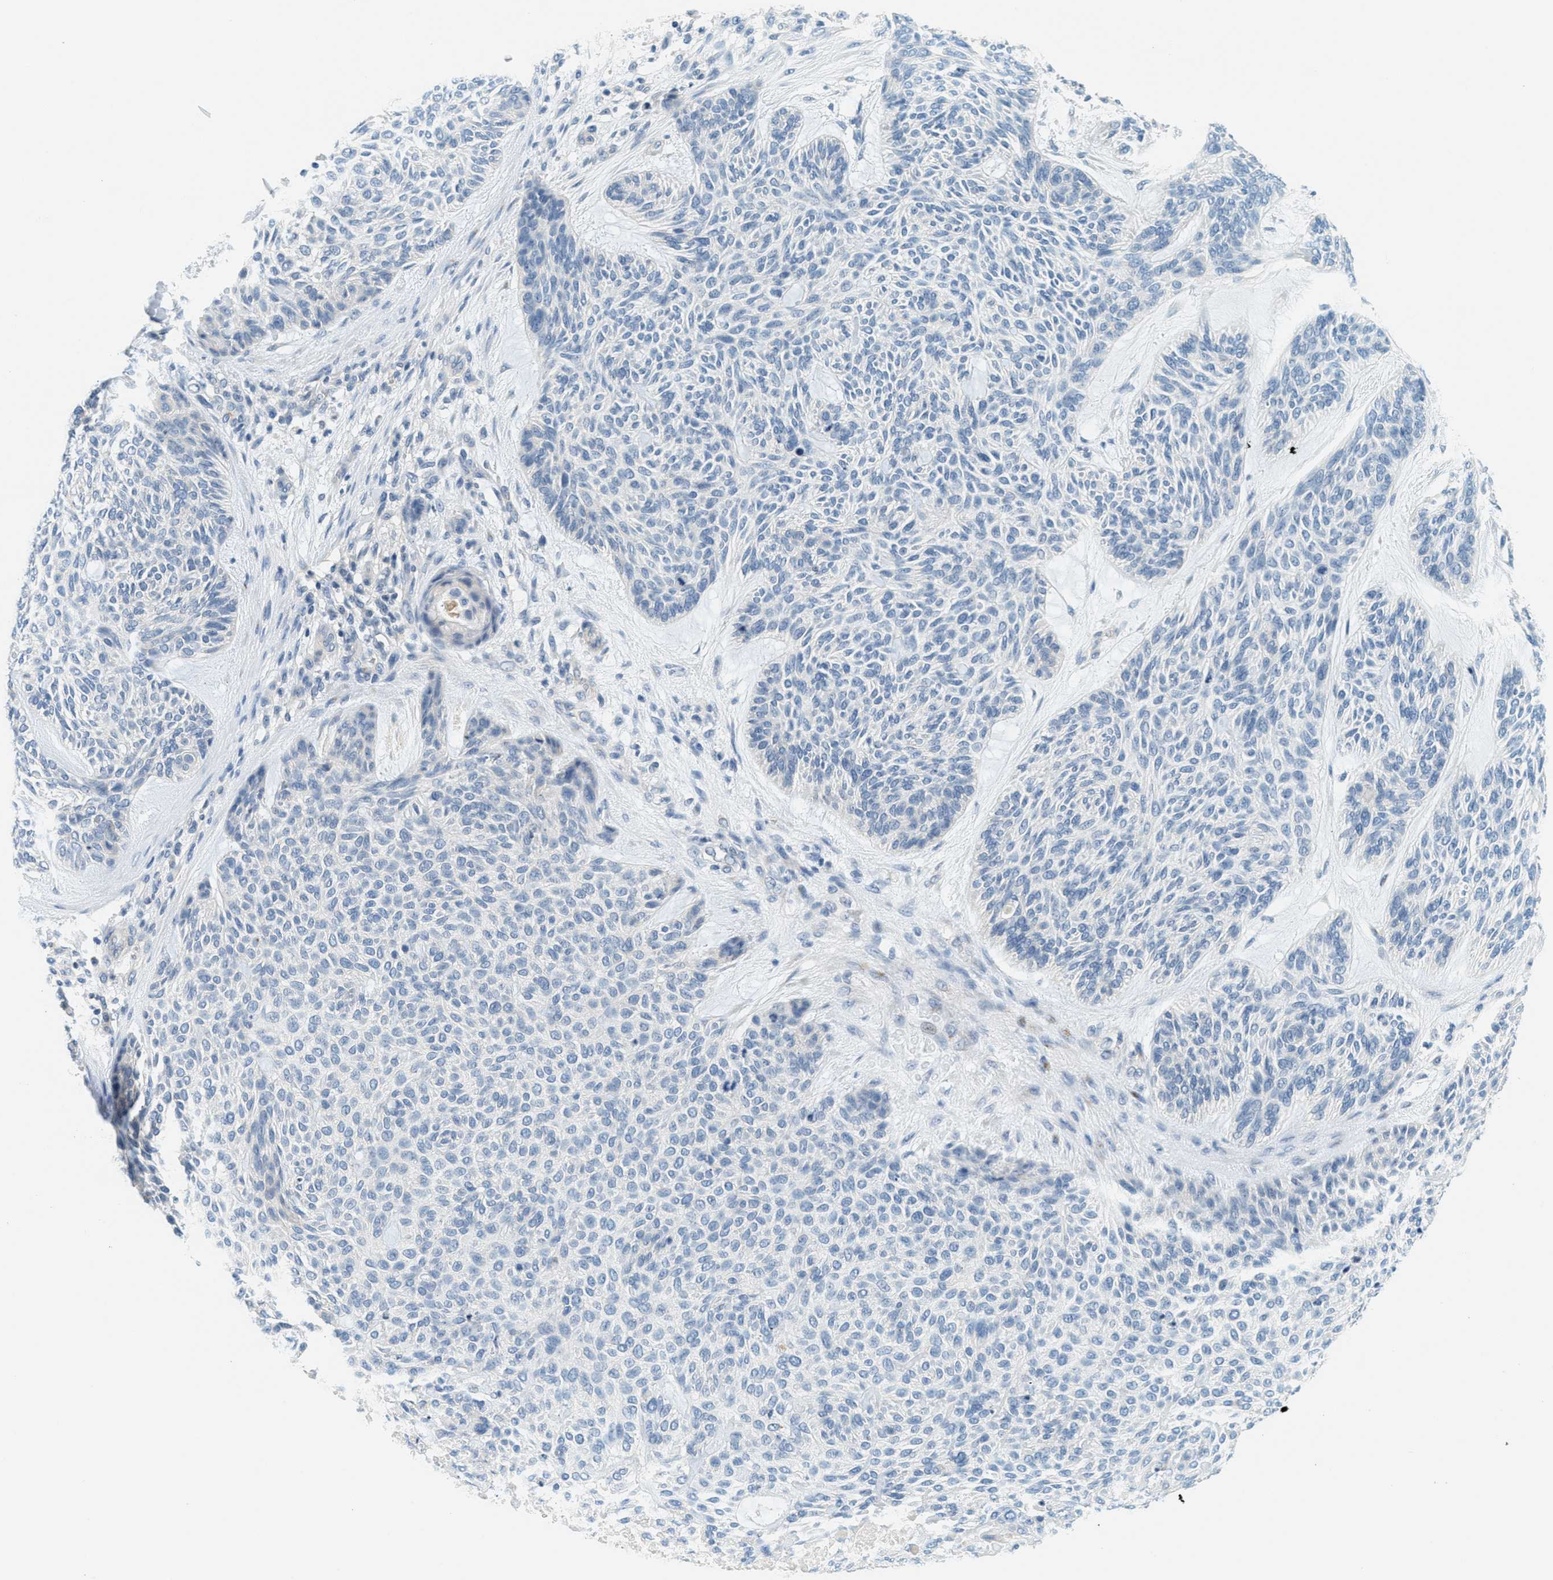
{"staining": {"intensity": "negative", "quantity": "none", "location": "none"}, "tissue": "skin cancer", "cell_type": "Tumor cells", "image_type": "cancer", "snomed": [{"axis": "morphology", "description": "Basal cell carcinoma"}, {"axis": "topography", "description": "Skin"}], "caption": "Protein analysis of skin cancer (basal cell carcinoma) displays no significant staining in tumor cells.", "gene": "RASGRP2", "patient": {"sex": "male", "age": 55}}